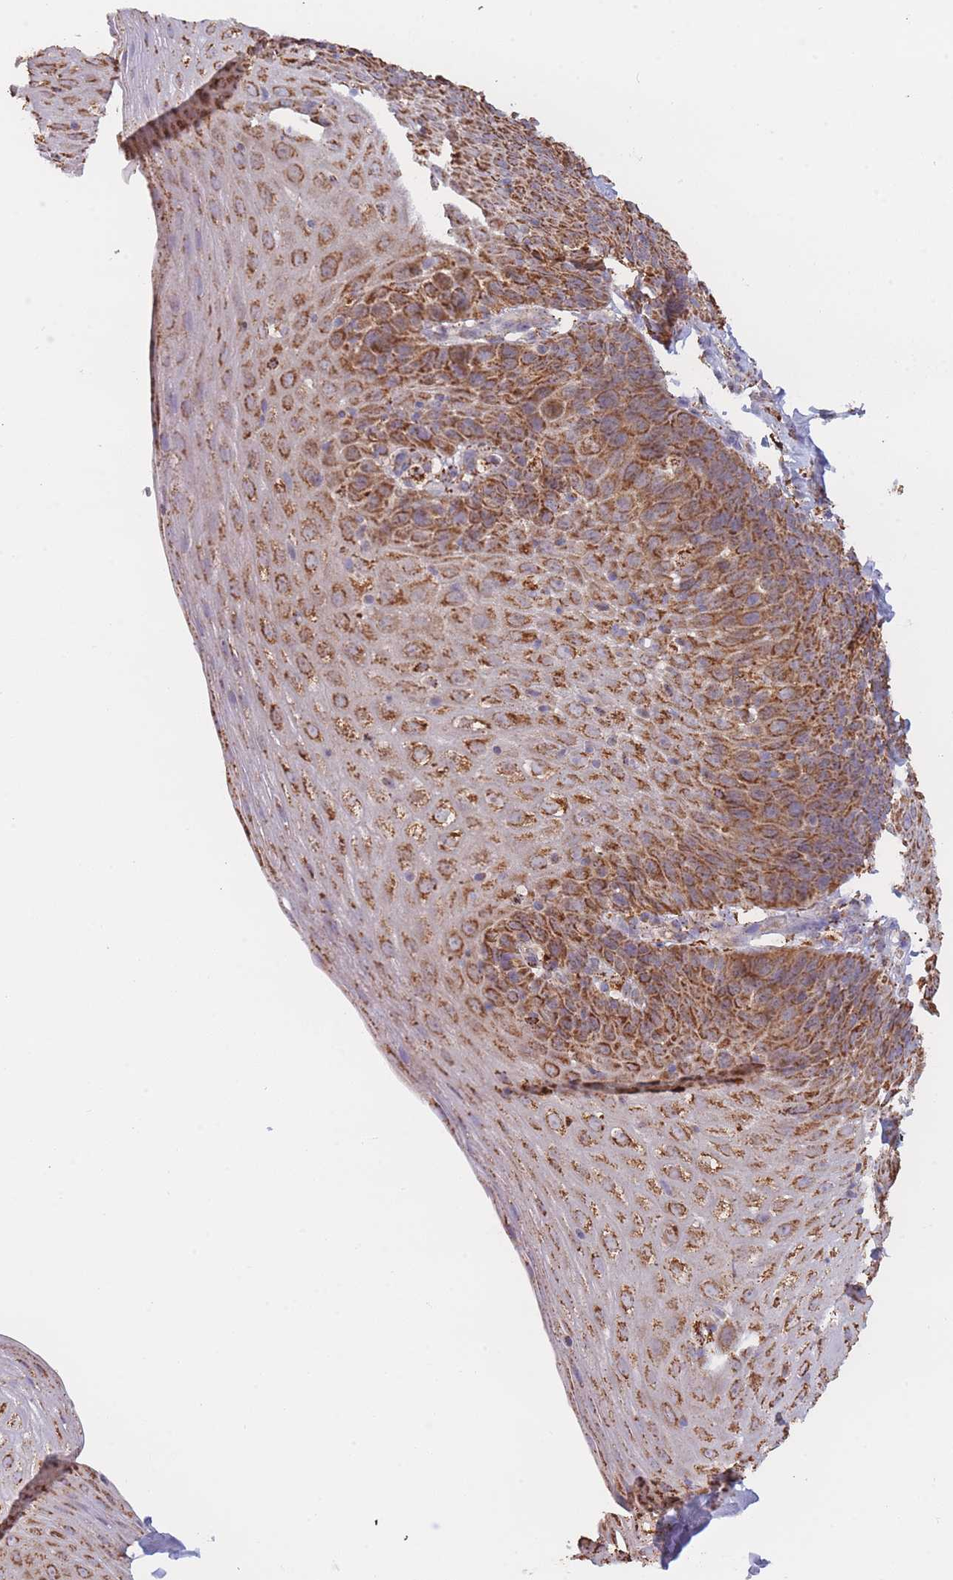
{"staining": {"intensity": "strong", "quantity": ">75%", "location": "cytoplasmic/membranous"}, "tissue": "esophagus", "cell_type": "Squamous epithelial cells", "image_type": "normal", "snomed": [{"axis": "morphology", "description": "Normal tissue, NOS"}, {"axis": "topography", "description": "Esophagus"}], "caption": "Esophagus stained with immunohistochemistry shows strong cytoplasmic/membranous expression in approximately >75% of squamous epithelial cells. The protein of interest is stained brown, and the nuclei are stained in blue (DAB IHC with brightfield microscopy, high magnification).", "gene": "MRPL17", "patient": {"sex": "female", "age": 61}}